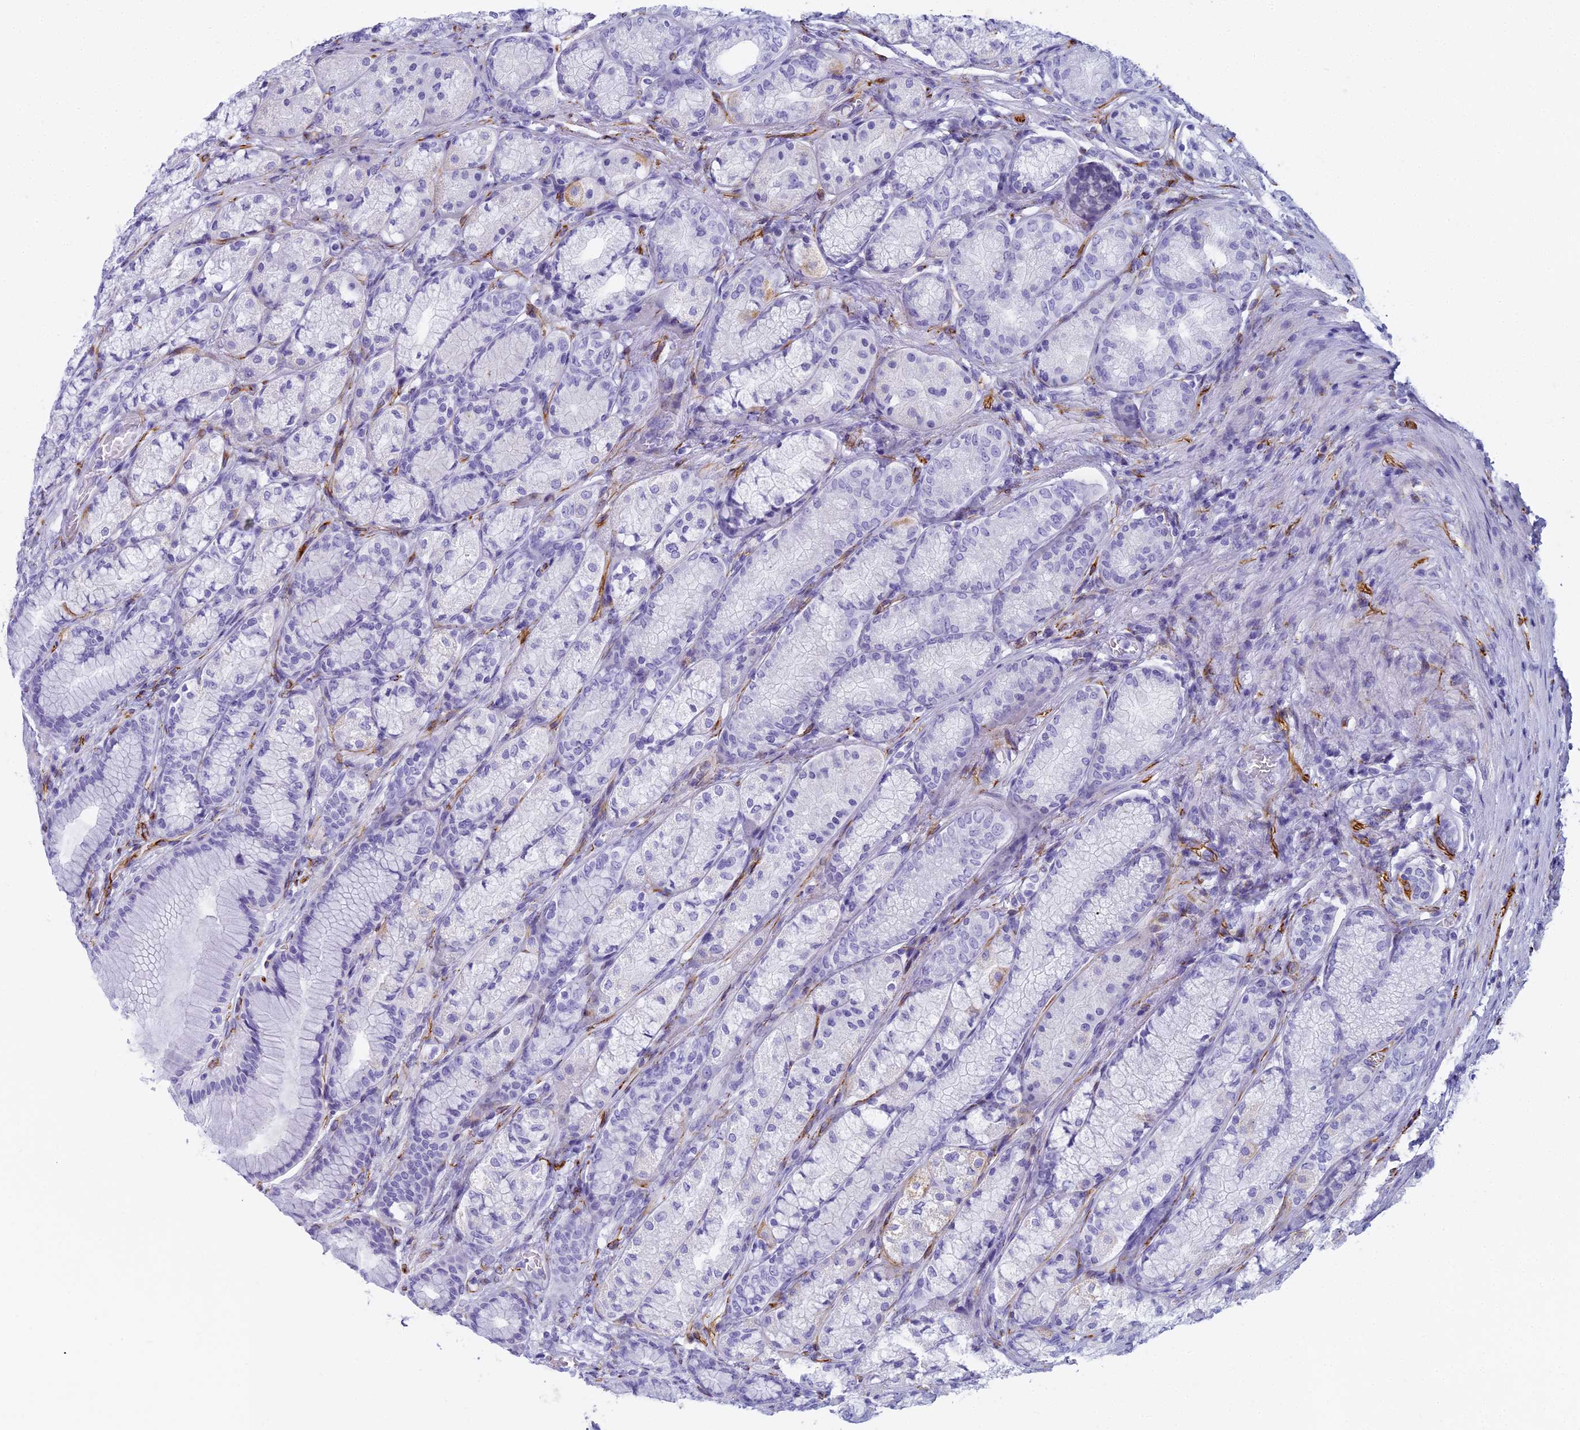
{"staining": {"intensity": "moderate", "quantity": "<25%", "location": "cytoplasmic/membranous"}, "tissue": "stomach", "cell_type": "Glandular cells", "image_type": "normal", "snomed": [{"axis": "morphology", "description": "Normal tissue, NOS"}, {"axis": "morphology", "description": "Adenocarcinoma, NOS"}, {"axis": "morphology", "description": "Adenocarcinoma, High grade"}, {"axis": "topography", "description": "Stomach, upper"}, {"axis": "topography", "description": "Stomach"}], "caption": "A low amount of moderate cytoplasmic/membranous positivity is identified in about <25% of glandular cells in benign stomach.", "gene": "ENSG00000265118", "patient": {"sex": "female", "age": 65}}